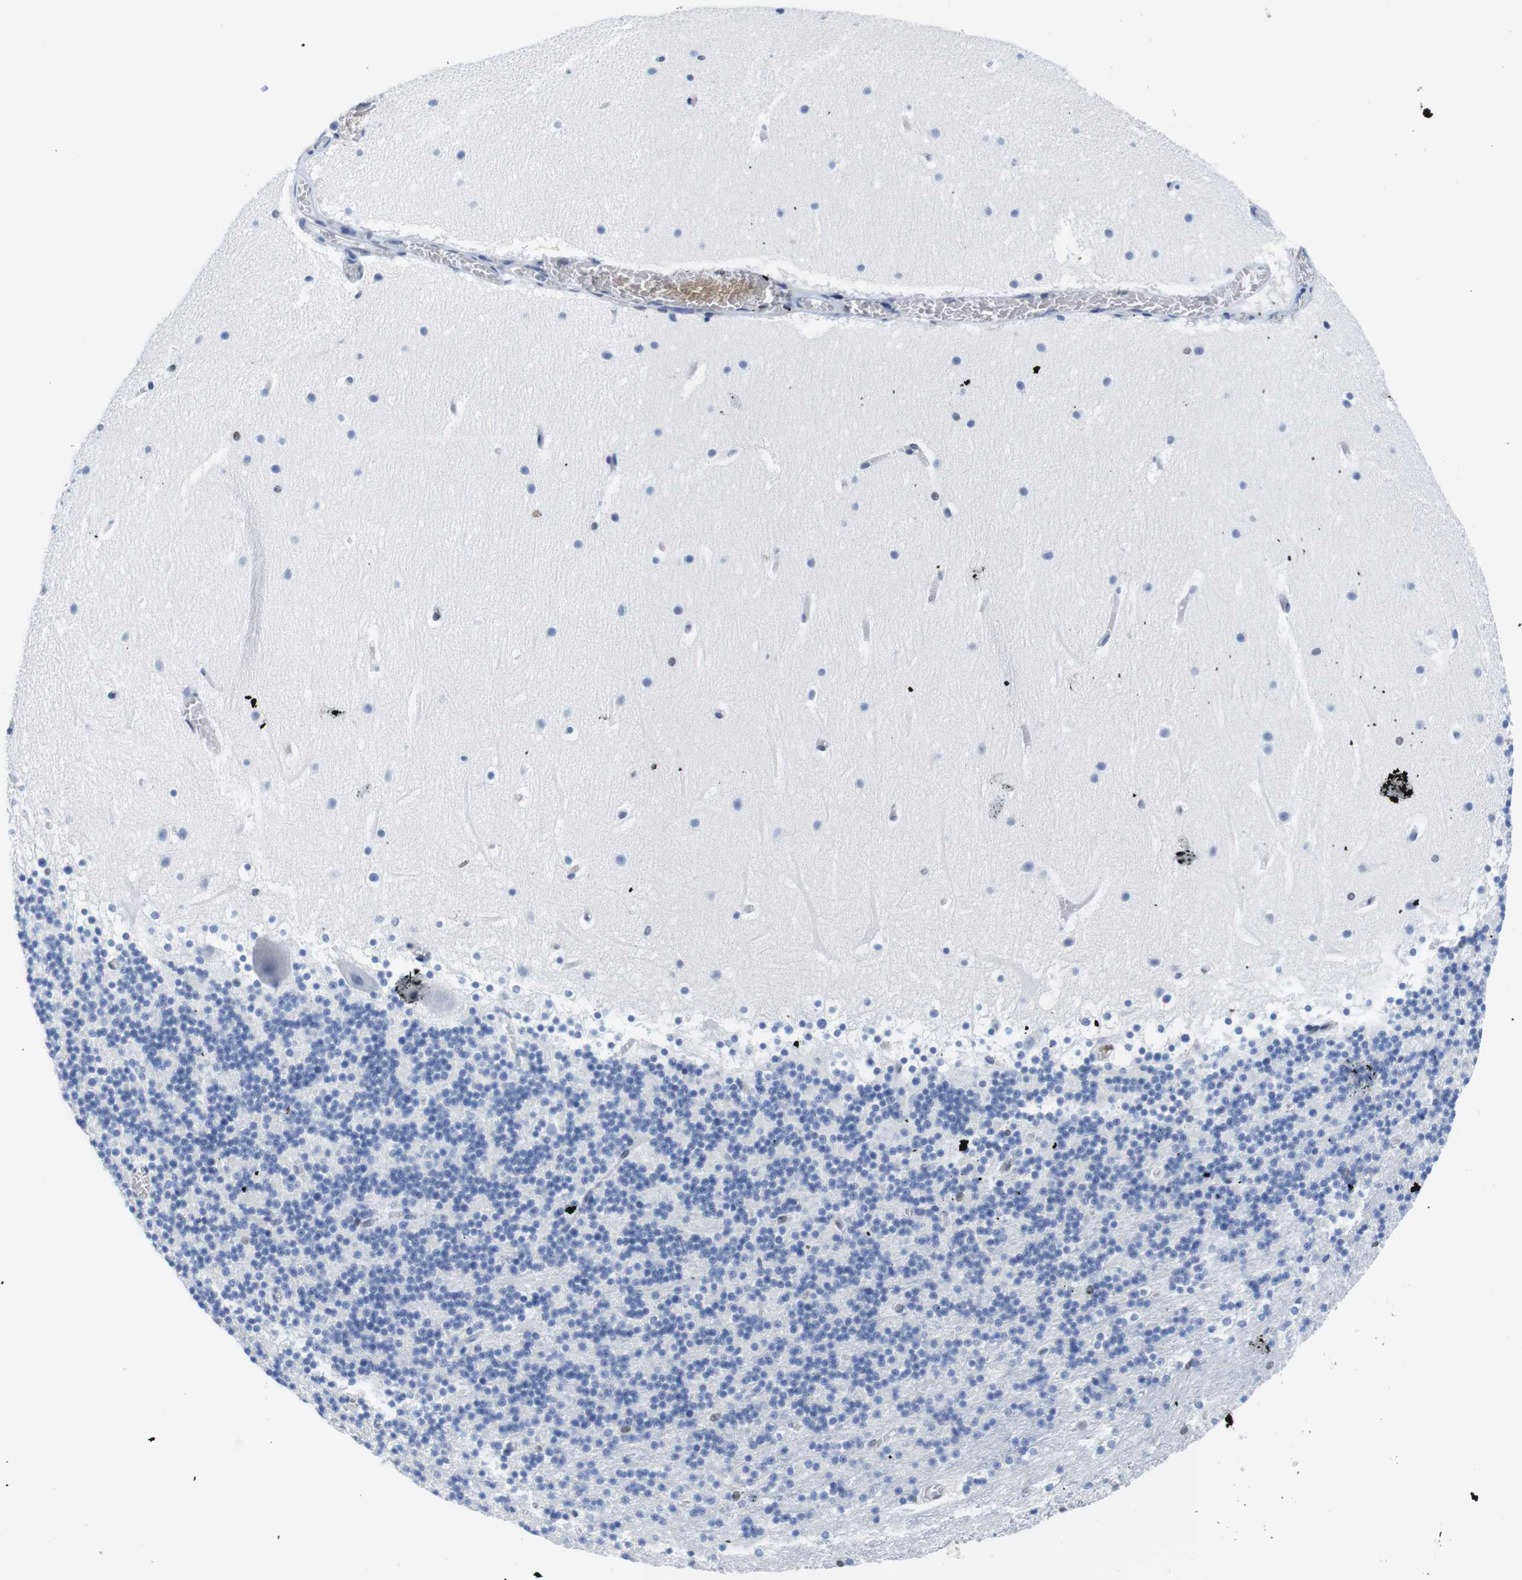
{"staining": {"intensity": "negative", "quantity": "none", "location": "none"}, "tissue": "cerebellum", "cell_type": "Cells in granular layer", "image_type": "normal", "snomed": [{"axis": "morphology", "description": "Normal tissue, NOS"}, {"axis": "topography", "description": "Cerebellum"}], "caption": "Immunohistochemistry micrograph of unremarkable cerebellum stained for a protein (brown), which reveals no positivity in cells in granular layer.", "gene": "IFI16", "patient": {"sex": "male", "age": 45}}